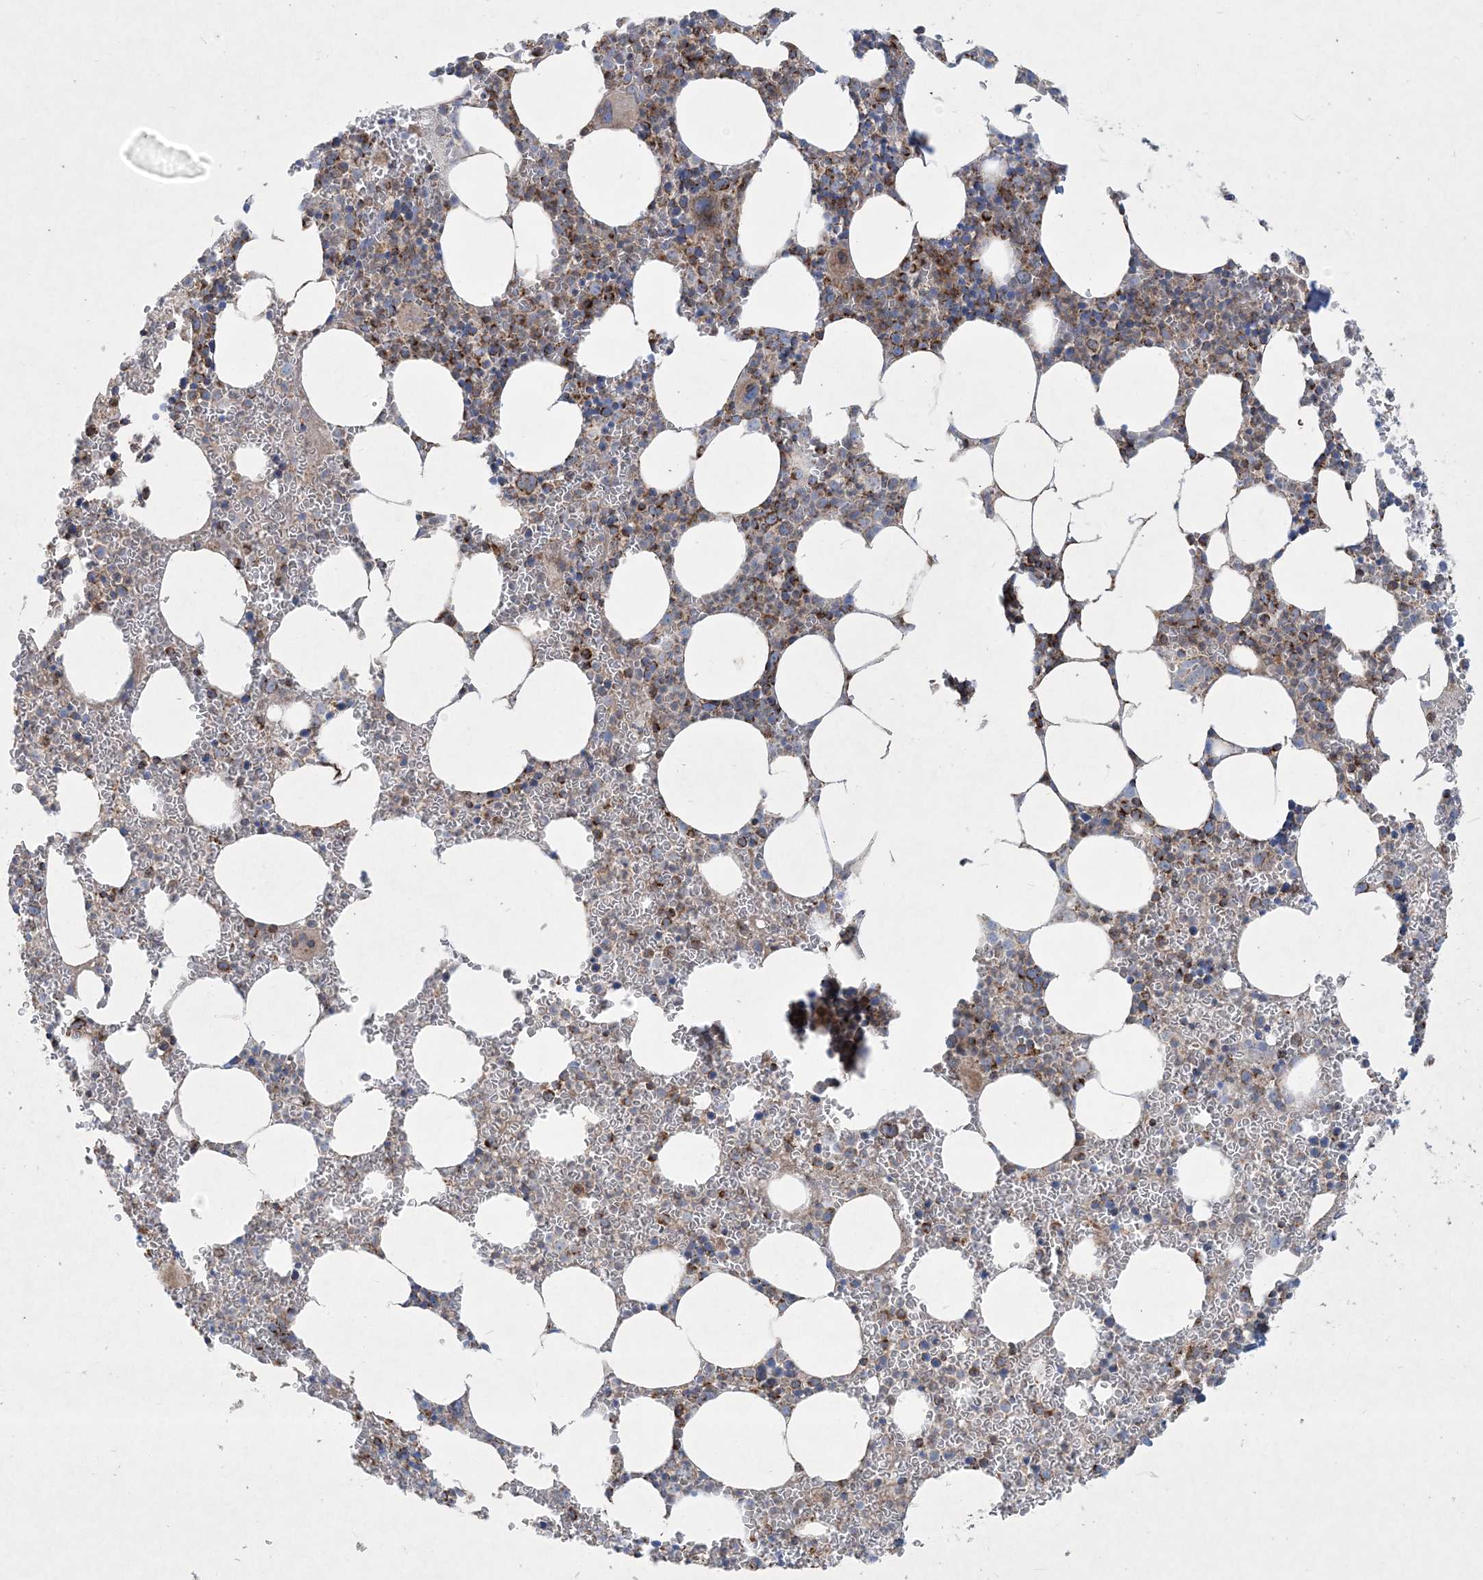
{"staining": {"intensity": "moderate", "quantity": "25%-75%", "location": "cytoplasmic/membranous"}, "tissue": "bone marrow", "cell_type": "Hematopoietic cells", "image_type": "normal", "snomed": [{"axis": "morphology", "description": "Normal tissue, NOS"}, {"axis": "topography", "description": "Bone marrow"}], "caption": "Immunohistochemistry of normal bone marrow reveals medium levels of moderate cytoplasmic/membranous staining in approximately 25%-75% of hematopoietic cells. (Brightfield microscopy of DAB IHC at high magnification).", "gene": "BEND4", "patient": {"sex": "female", "age": 78}}